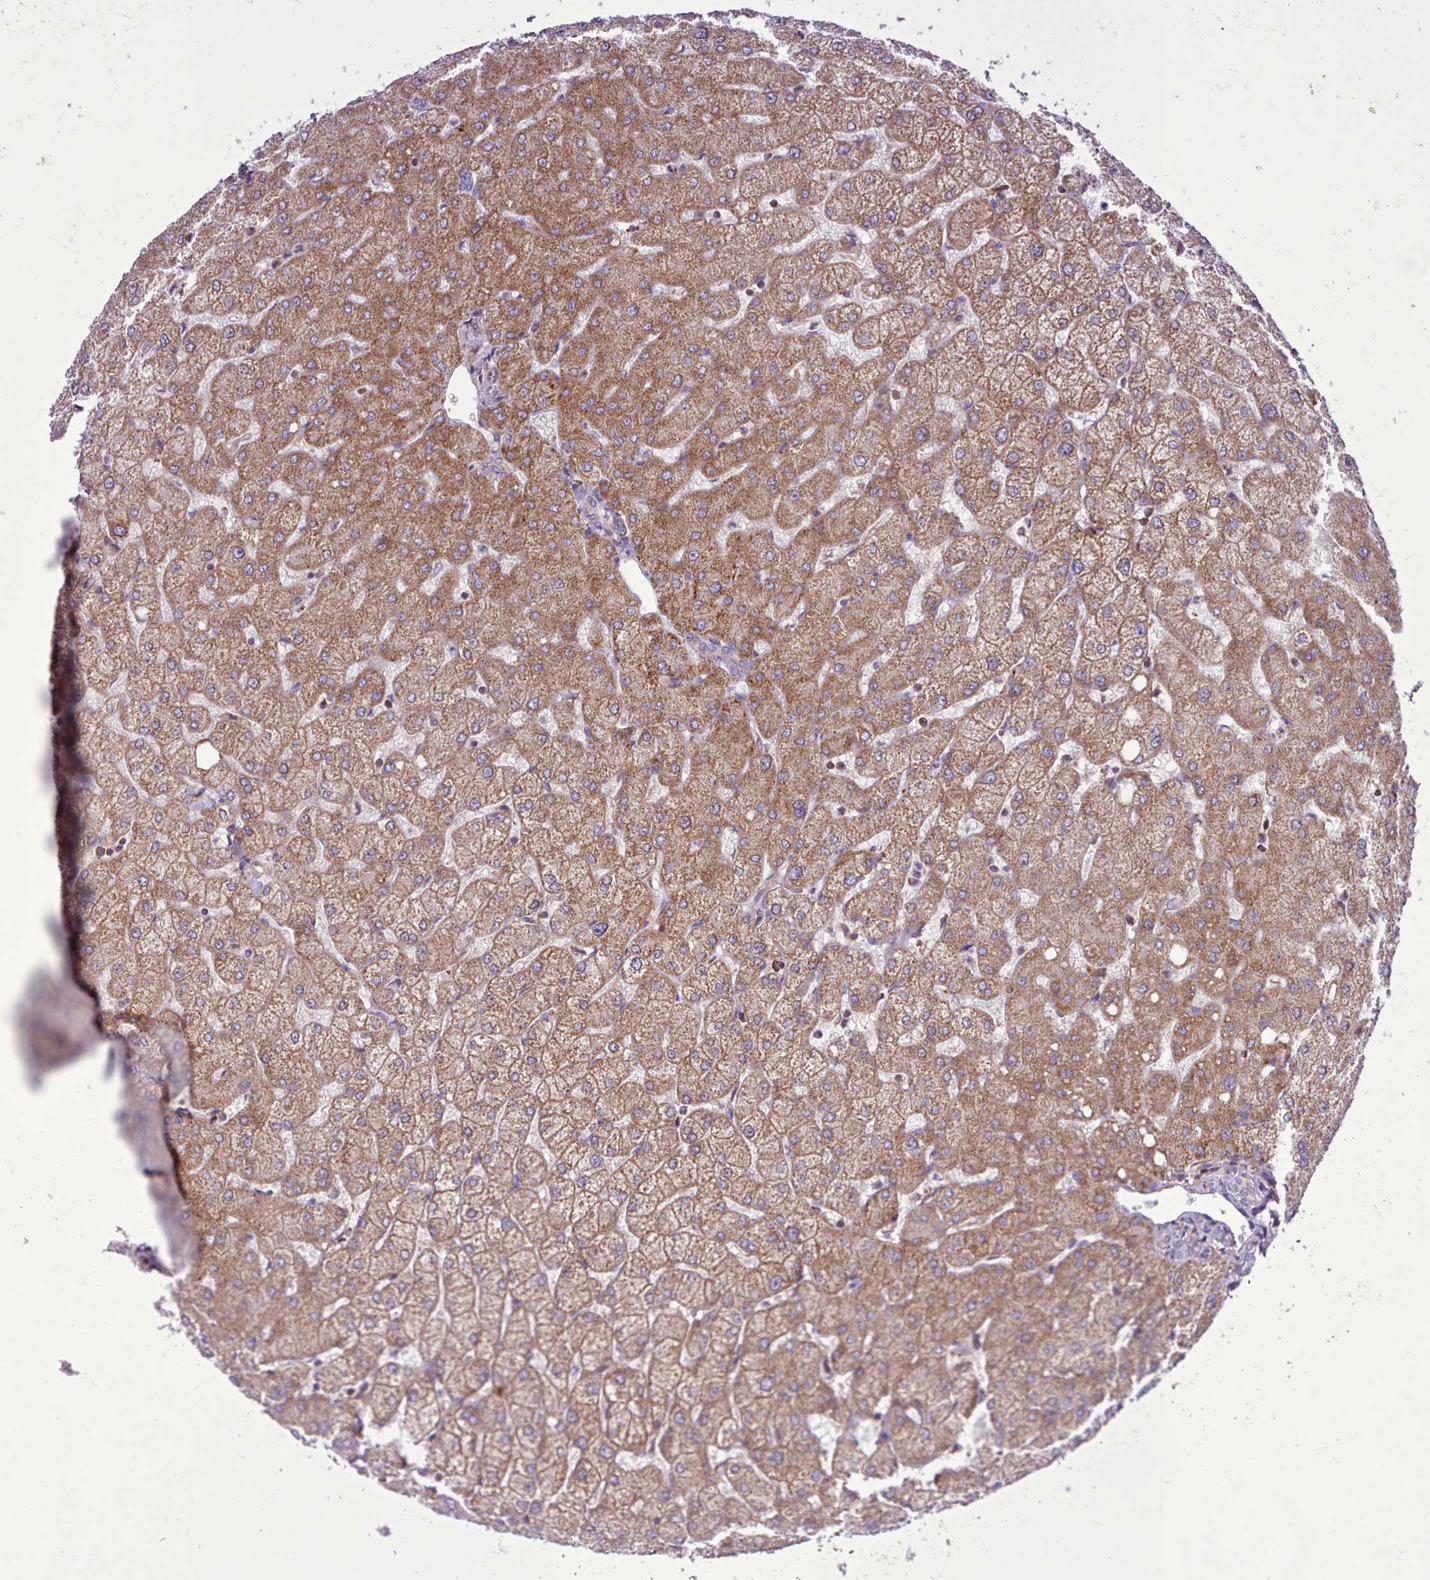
{"staining": {"intensity": "negative", "quantity": "none", "location": "none"}, "tissue": "liver", "cell_type": "Cholangiocytes", "image_type": "normal", "snomed": [{"axis": "morphology", "description": "Normal tissue, NOS"}, {"axis": "topography", "description": "Liver"}], "caption": "IHC histopathology image of unremarkable liver: liver stained with DAB (3,3'-diaminobenzidine) displays no significant protein staining in cholangiocytes.", "gene": "TENT4B", "patient": {"sex": "female", "age": 54}}